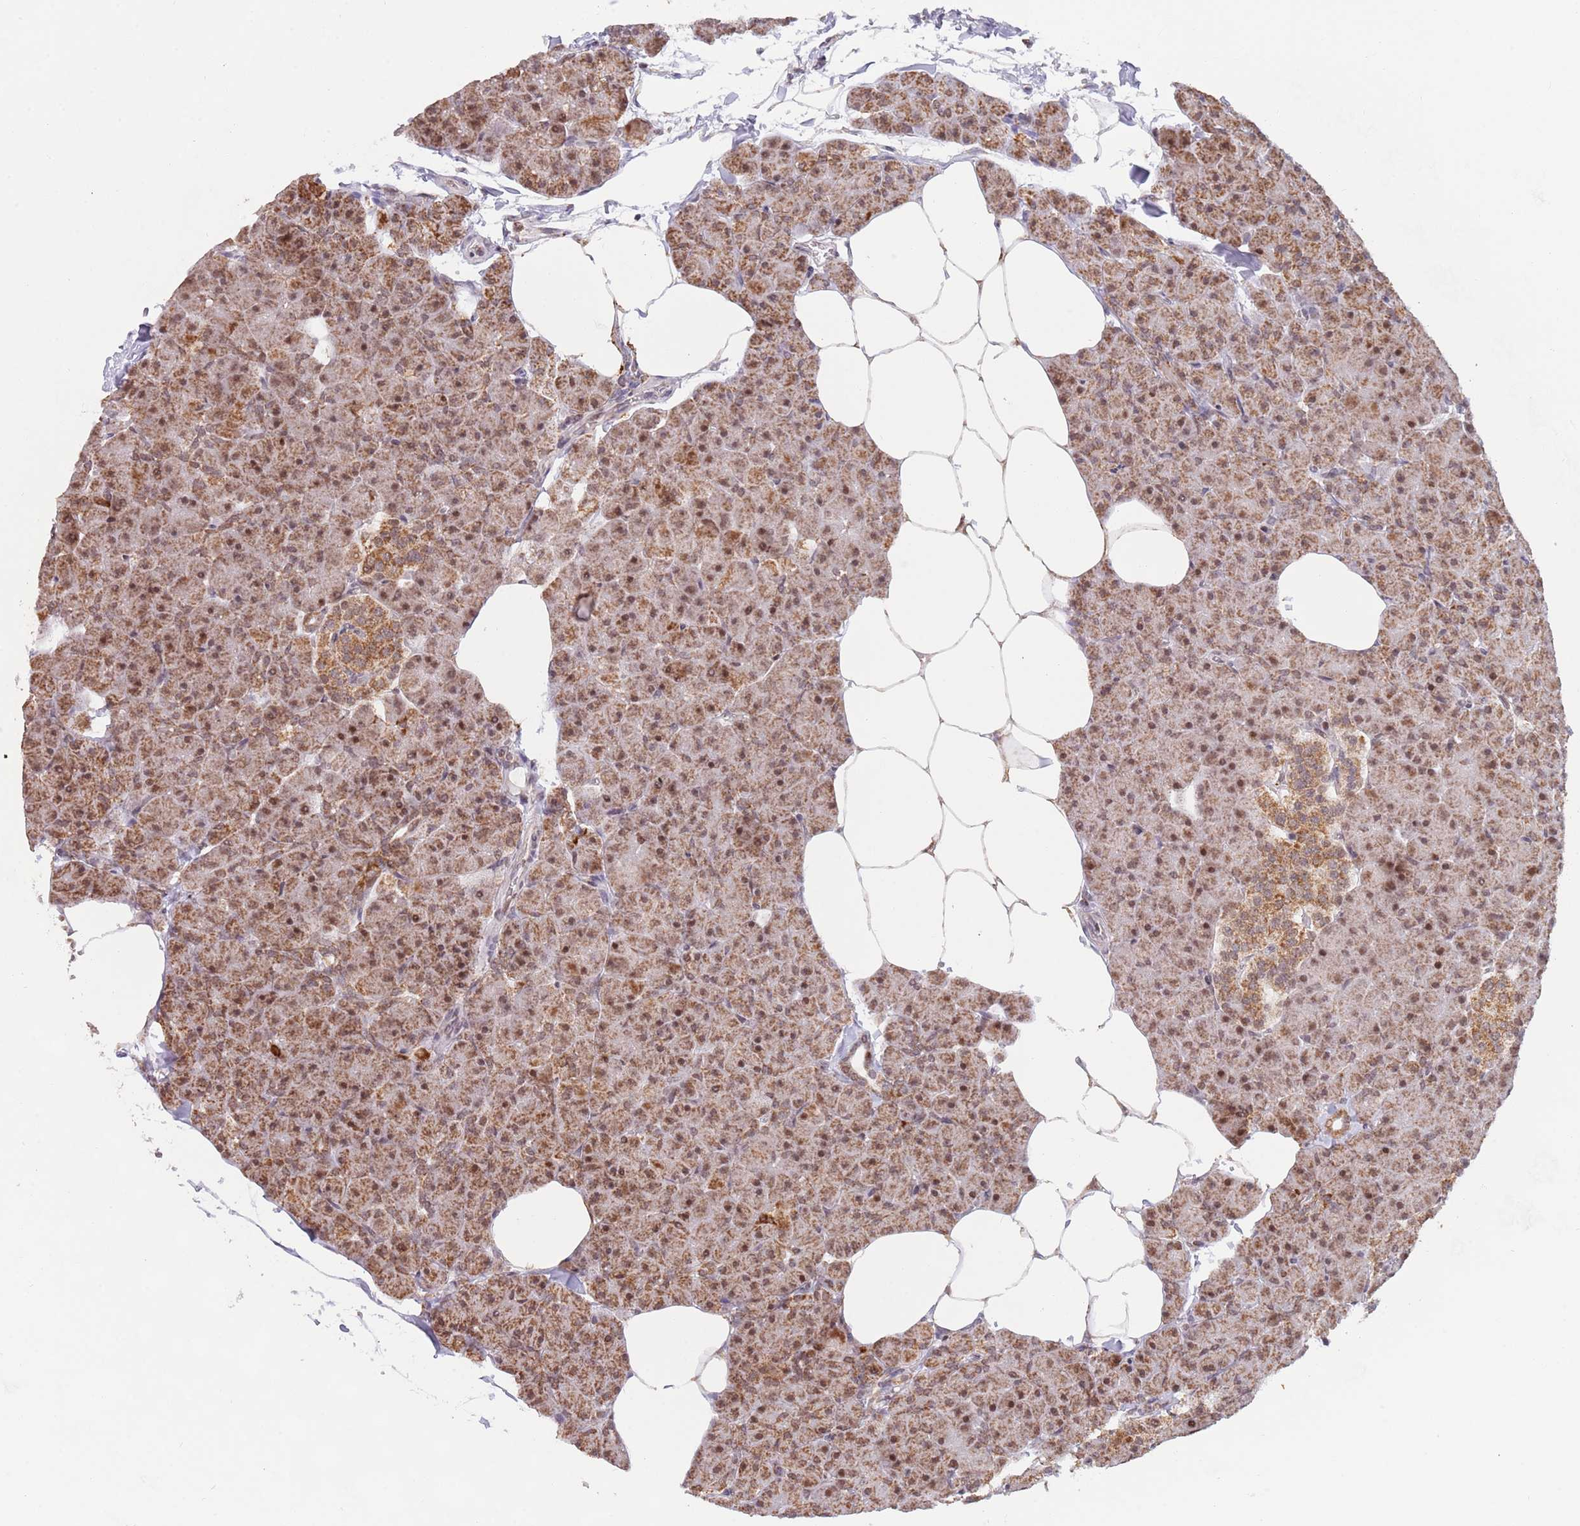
{"staining": {"intensity": "moderate", "quantity": ">75%", "location": "cytoplasmic/membranous,nuclear"}, "tissue": "pancreas", "cell_type": "Exocrine glandular cells", "image_type": "normal", "snomed": [{"axis": "morphology", "description": "Normal tissue, NOS"}, {"axis": "topography", "description": "Pancreas"}], "caption": "Protein expression analysis of normal human pancreas reveals moderate cytoplasmic/membranous,nuclear positivity in approximately >75% of exocrine glandular cells. The staining is performed using DAB (3,3'-diaminobenzidine) brown chromogen to label protein expression. The nuclei are counter-stained blue using hematoxylin.", "gene": "TIMM13", "patient": {"sex": "male", "age": 35}}